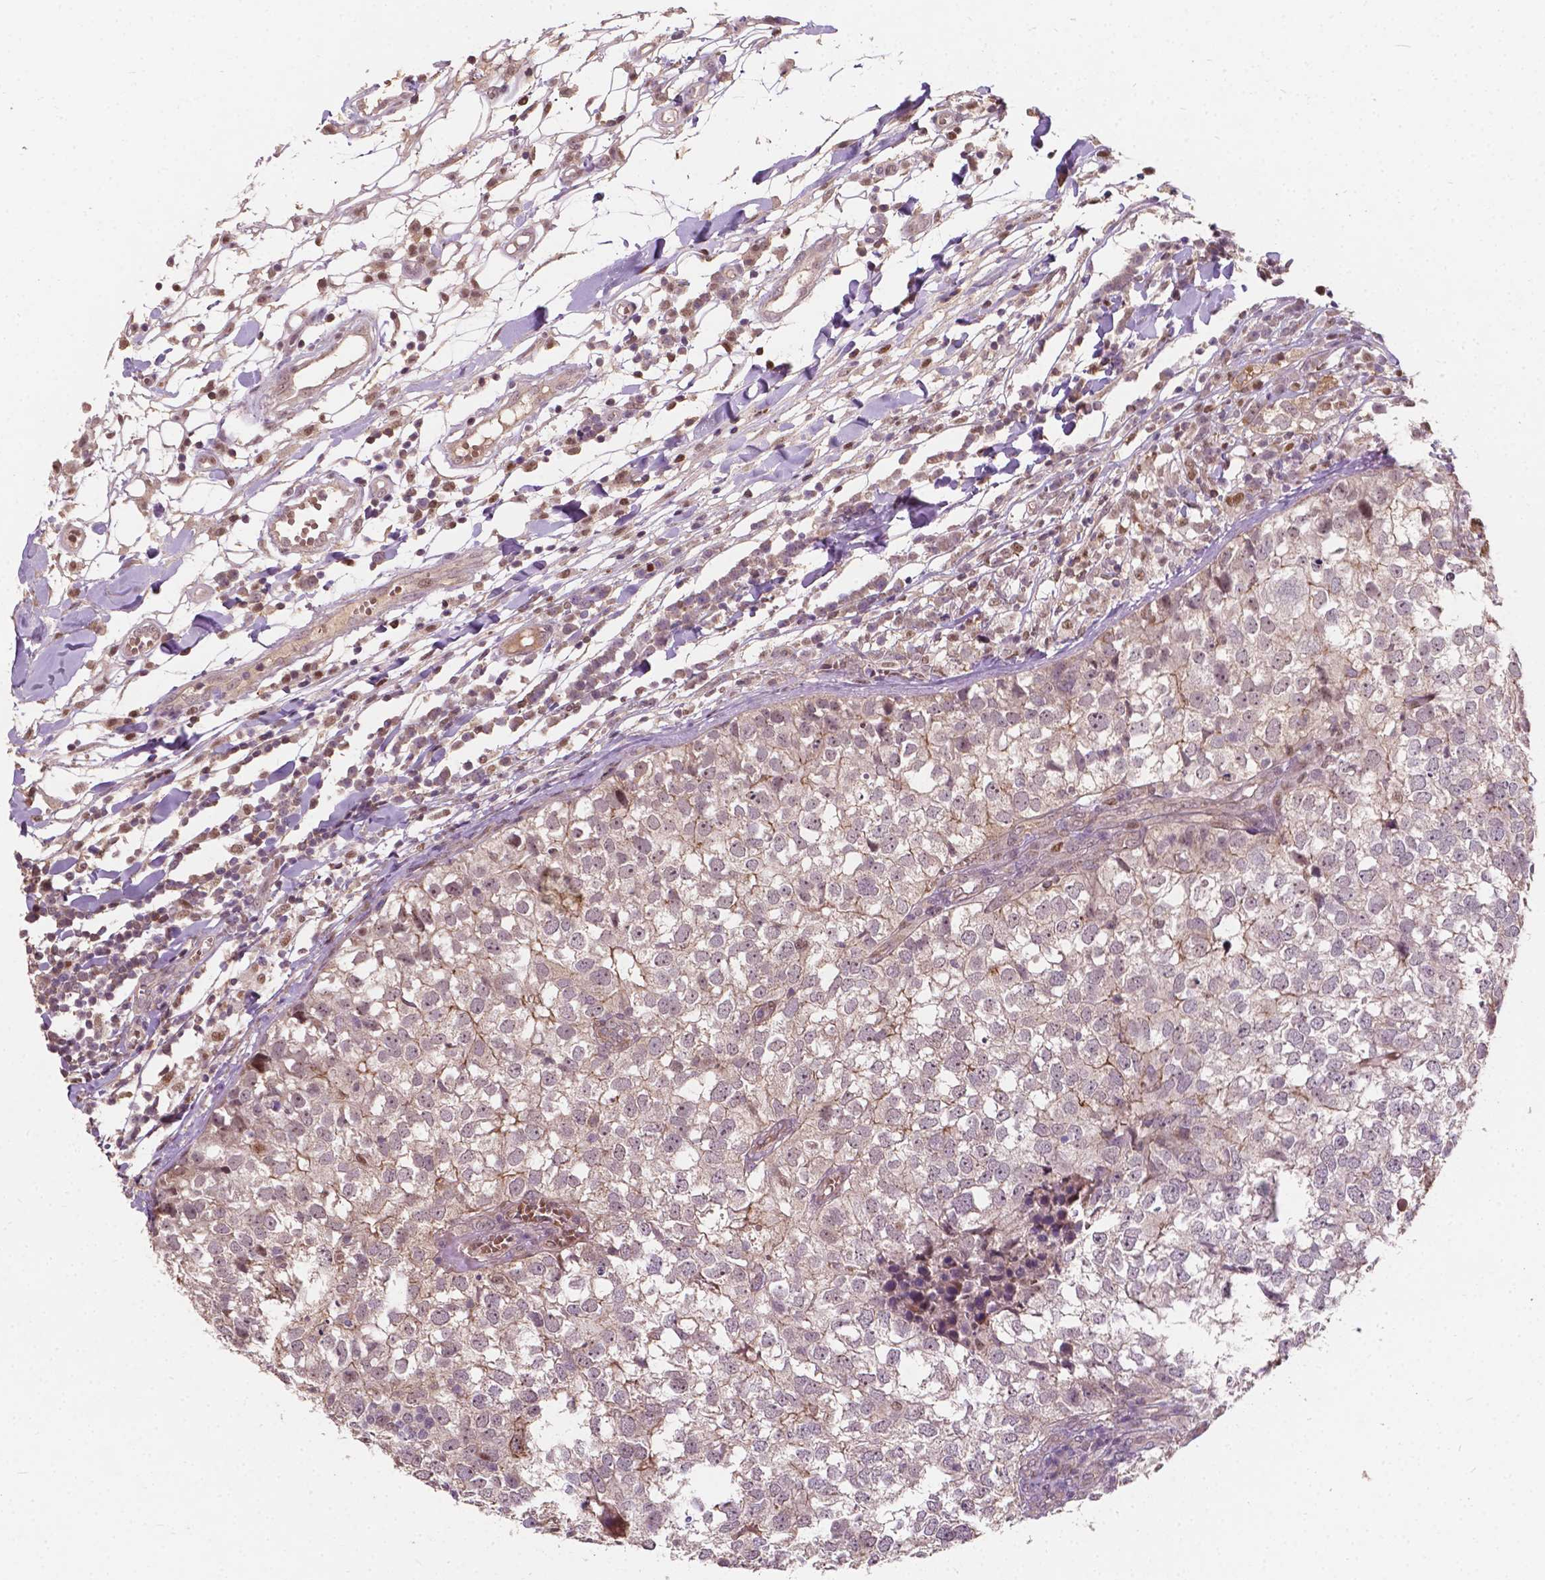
{"staining": {"intensity": "moderate", "quantity": "<25%", "location": "cytoplasmic/membranous"}, "tissue": "breast cancer", "cell_type": "Tumor cells", "image_type": "cancer", "snomed": [{"axis": "morphology", "description": "Duct carcinoma"}, {"axis": "topography", "description": "Breast"}], "caption": "Immunohistochemical staining of human invasive ductal carcinoma (breast) reveals low levels of moderate cytoplasmic/membranous expression in about <25% of tumor cells.", "gene": "DUSP16", "patient": {"sex": "female", "age": 30}}